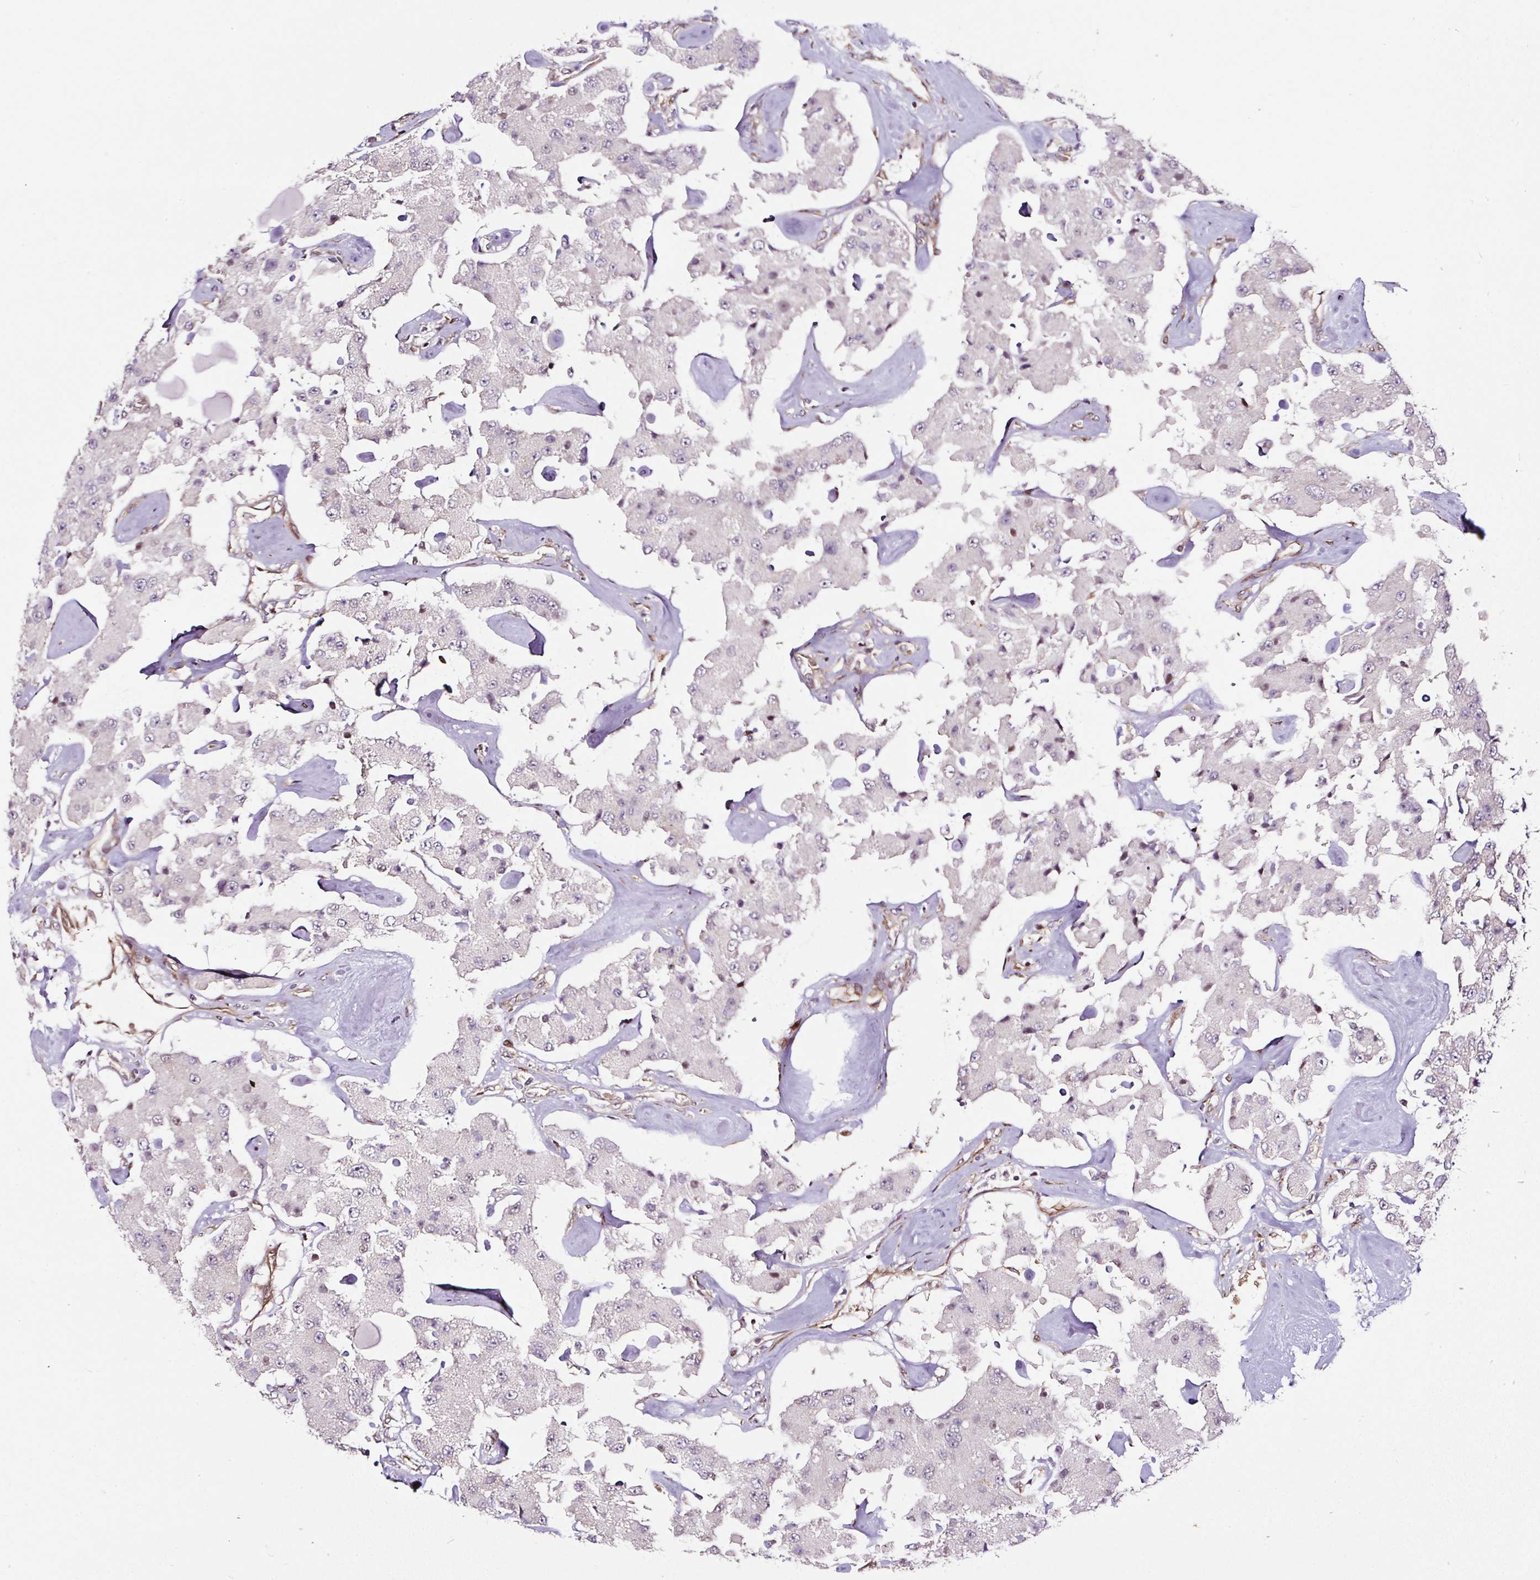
{"staining": {"intensity": "negative", "quantity": "none", "location": "none"}, "tissue": "carcinoid", "cell_type": "Tumor cells", "image_type": "cancer", "snomed": [{"axis": "morphology", "description": "Carcinoid, malignant, NOS"}, {"axis": "topography", "description": "Pancreas"}], "caption": "Histopathology image shows no protein positivity in tumor cells of malignant carcinoid tissue.", "gene": "KDM4E", "patient": {"sex": "male", "age": 41}}